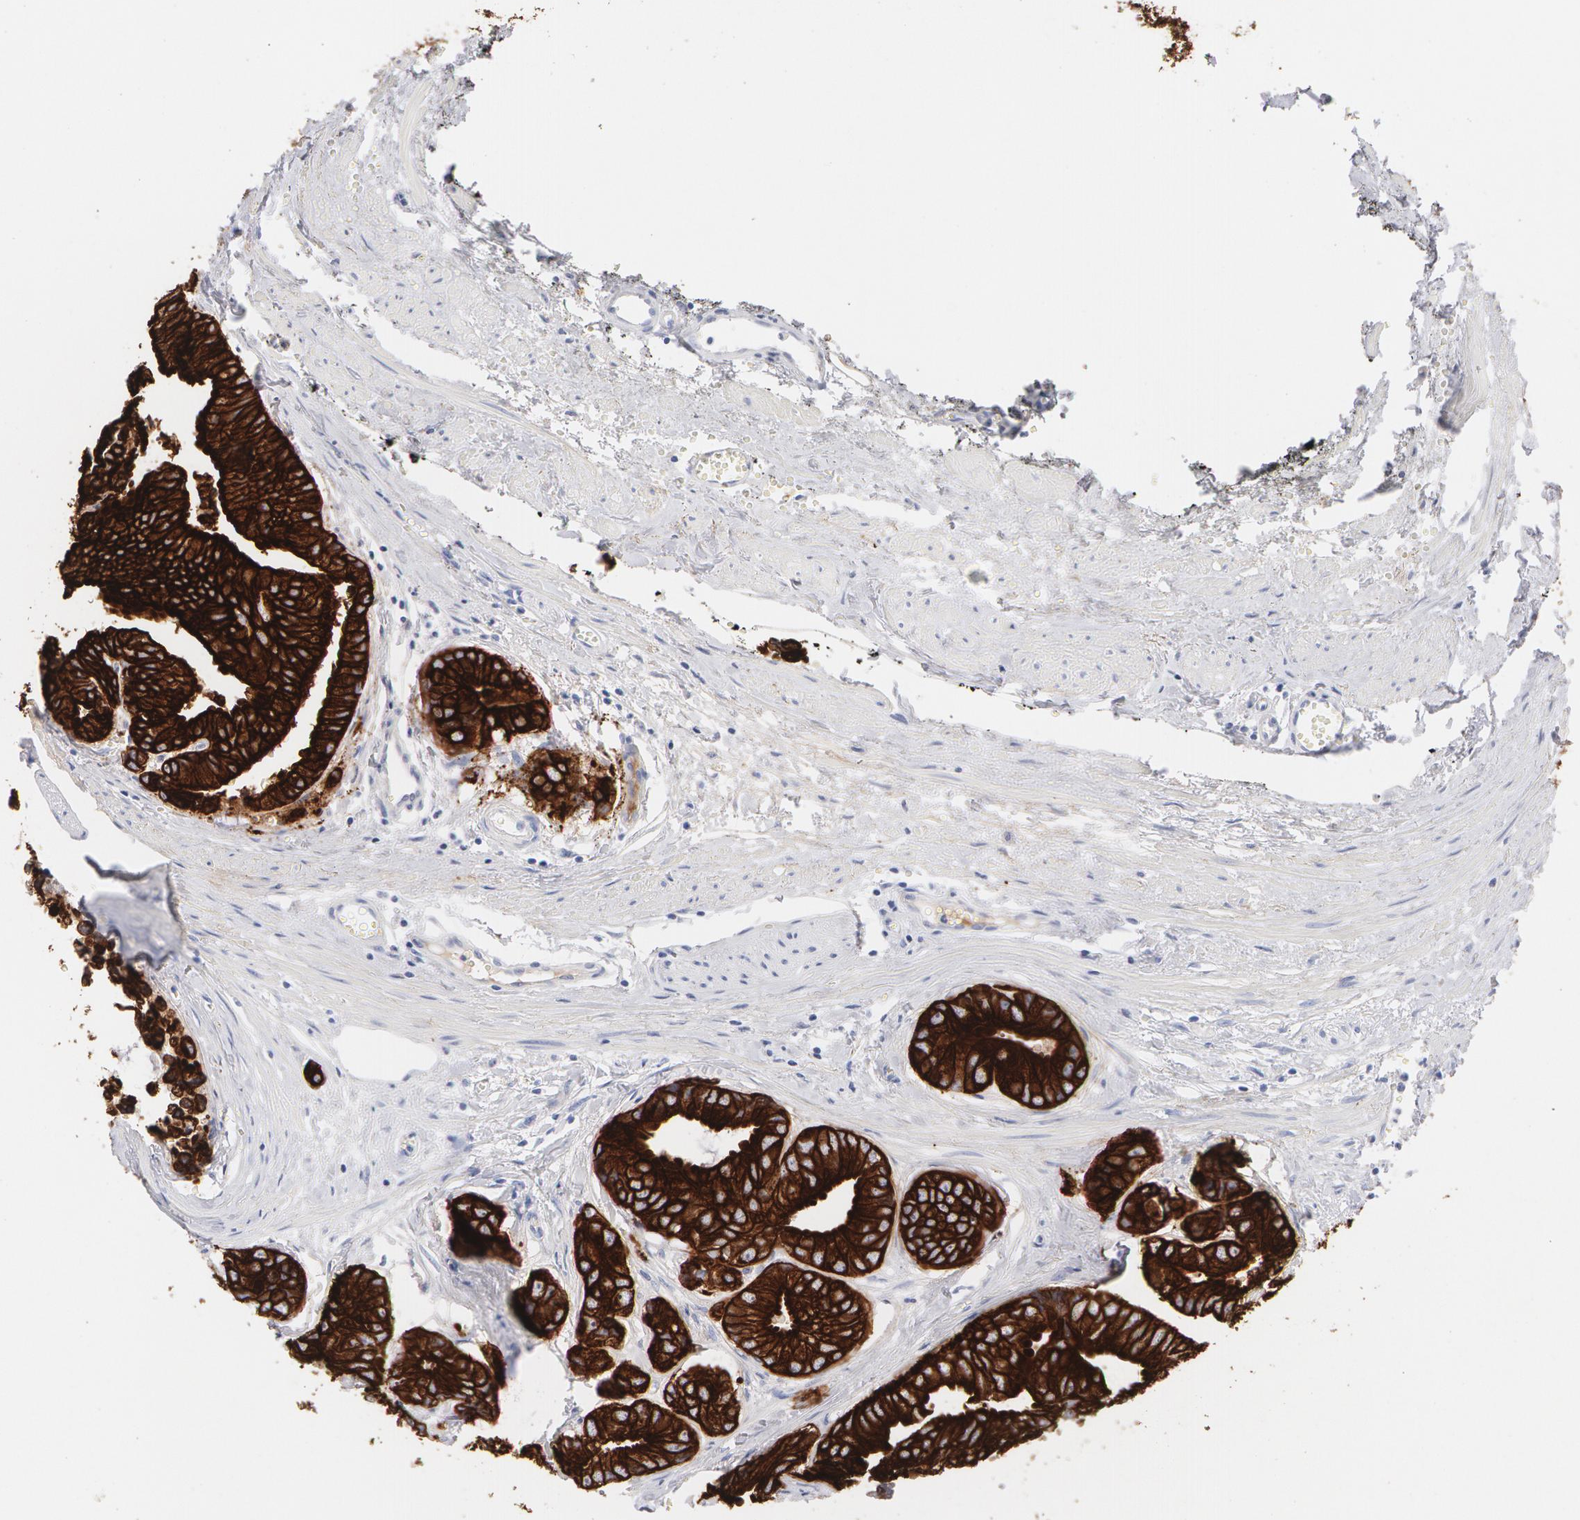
{"staining": {"intensity": "strong", "quantity": ">75%", "location": "cytoplasmic/membranous"}, "tissue": "prostate cancer", "cell_type": "Tumor cells", "image_type": "cancer", "snomed": [{"axis": "morphology", "description": "Adenocarcinoma, High grade"}, {"axis": "topography", "description": "Prostate"}], "caption": "Brown immunohistochemical staining in human prostate cancer (adenocarcinoma (high-grade)) reveals strong cytoplasmic/membranous expression in about >75% of tumor cells.", "gene": "KRT8", "patient": {"sex": "male", "age": 56}}